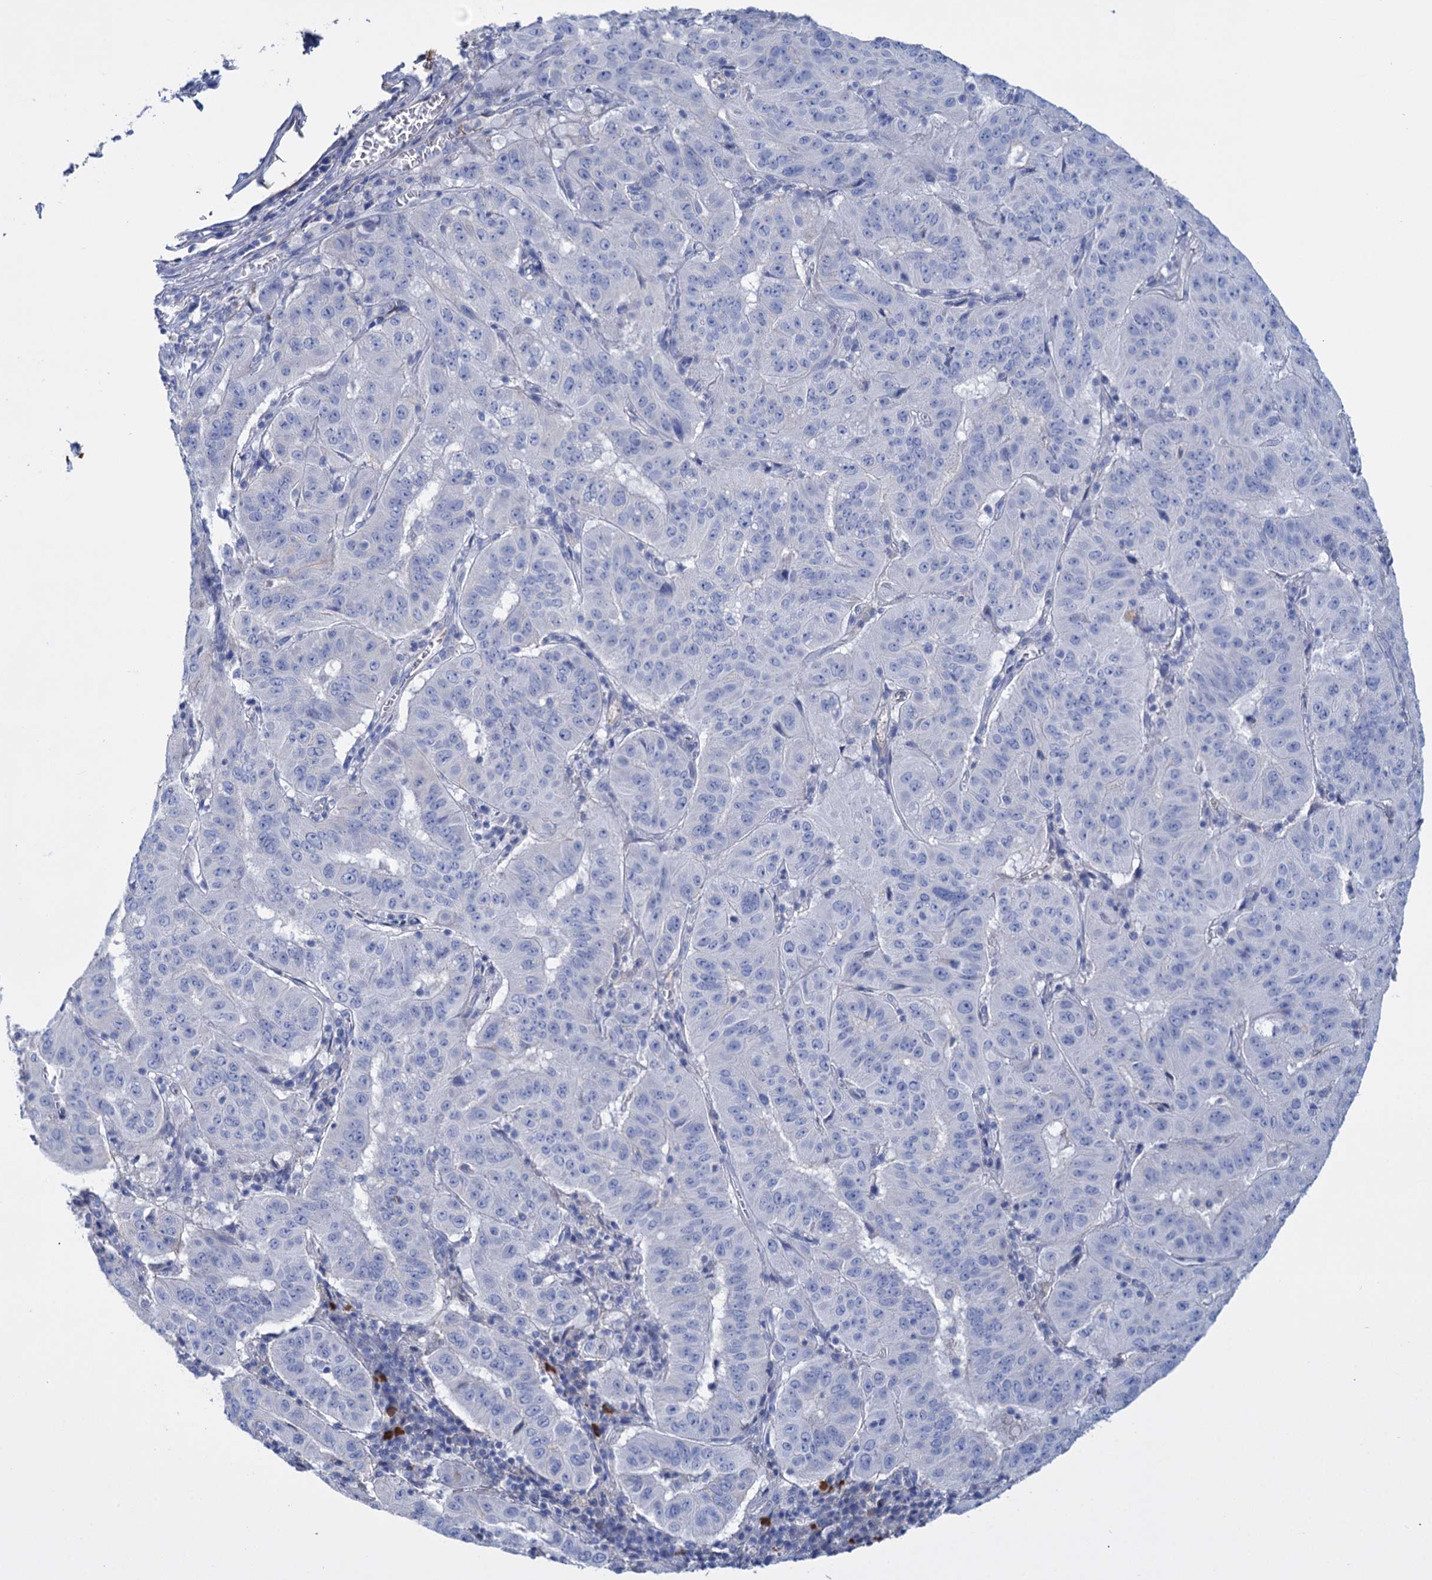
{"staining": {"intensity": "negative", "quantity": "none", "location": "none"}, "tissue": "pancreatic cancer", "cell_type": "Tumor cells", "image_type": "cancer", "snomed": [{"axis": "morphology", "description": "Adenocarcinoma, NOS"}, {"axis": "topography", "description": "Pancreas"}], "caption": "A micrograph of human adenocarcinoma (pancreatic) is negative for staining in tumor cells. (DAB immunohistochemistry (IHC), high magnification).", "gene": "FBXW12", "patient": {"sex": "male", "age": 63}}